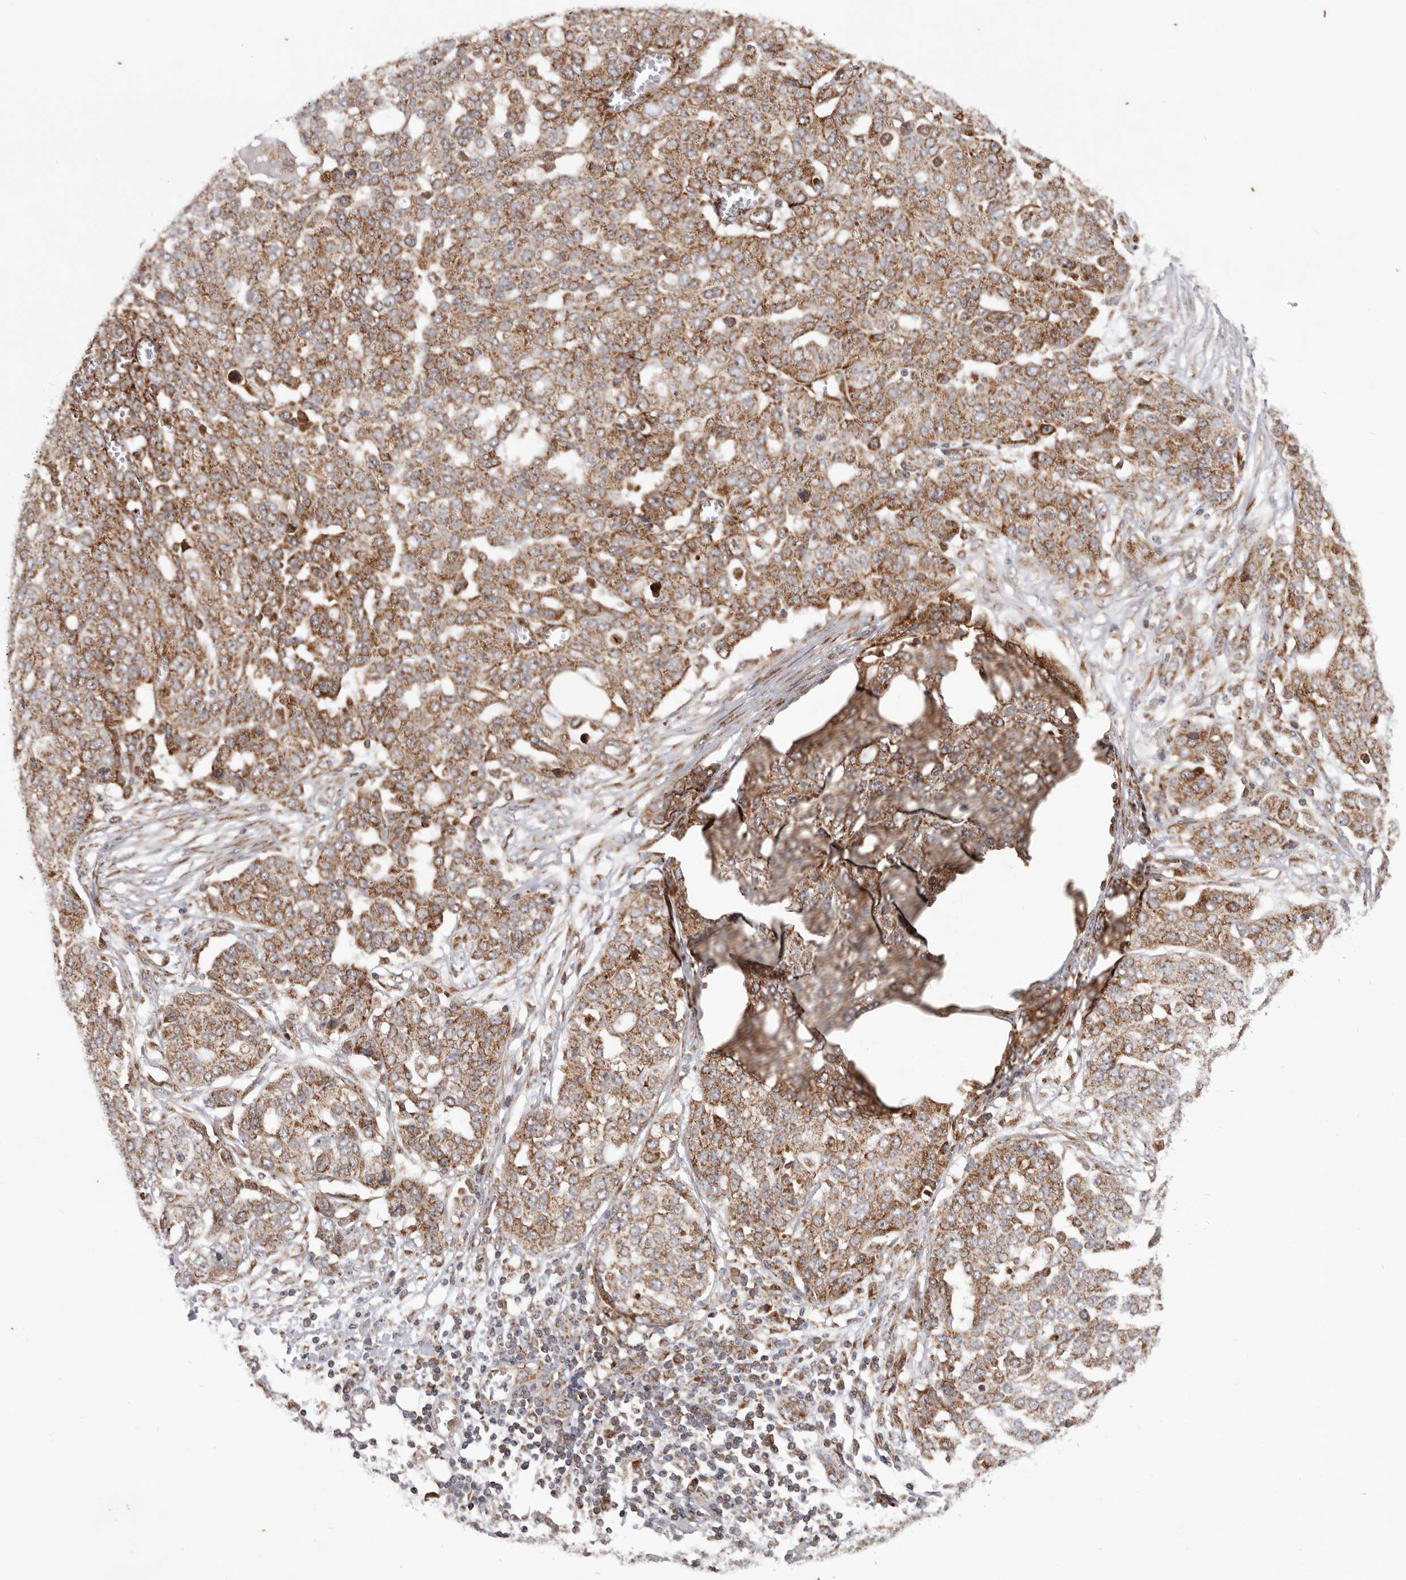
{"staining": {"intensity": "moderate", "quantity": ">75%", "location": "cytoplasmic/membranous"}, "tissue": "ovarian cancer", "cell_type": "Tumor cells", "image_type": "cancer", "snomed": [{"axis": "morphology", "description": "Cystadenocarcinoma, serous, NOS"}, {"axis": "topography", "description": "Soft tissue"}, {"axis": "topography", "description": "Ovary"}], "caption": "Immunohistochemistry (IHC) of serous cystadenocarcinoma (ovarian) displays medium levels of moderate cytoplasmic/membranous positivity in about >75% of tumor cells.", "gene": "MRPS10", "patient": {"sex": "female", "age": 57}}